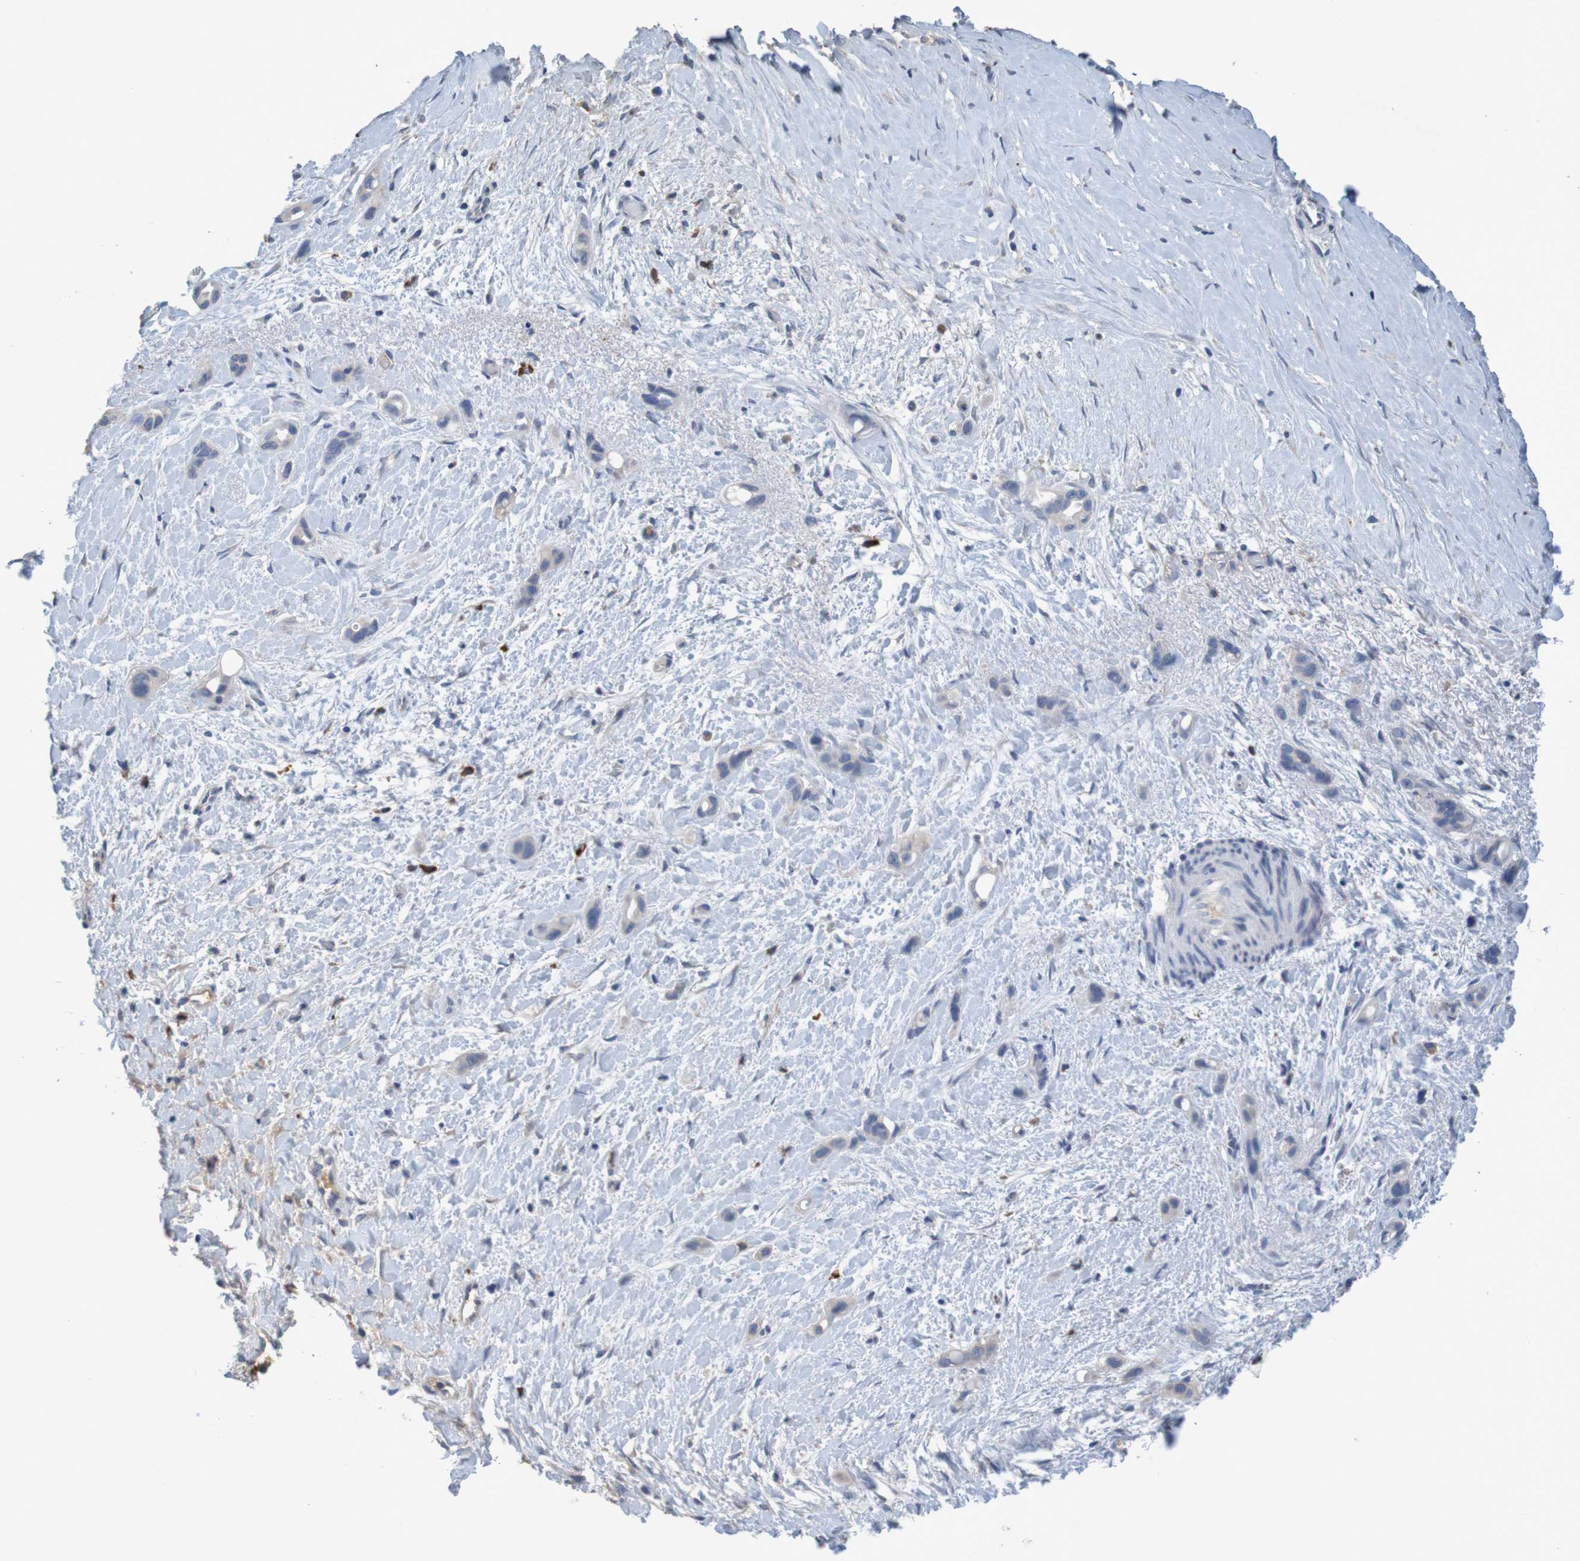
{"staining": {"intensity": "weak", "quantity": "<25%", "location": "cytoplasmic/membranous"}, "tissue": "liver cancer", "cell_type": "Tumor cells", "image_type": "cancer", "snomed": [{"axis": "morphology", "description": "Cholangiocarcinoma"}, {"axis": "topography", "description": "Liver"}], "caption": "Tumor cells show no significant expression in liver cancer (cholangiocarcinoma).", "gene": "LTA", "patient": {"sex": "female", "age": 65}}